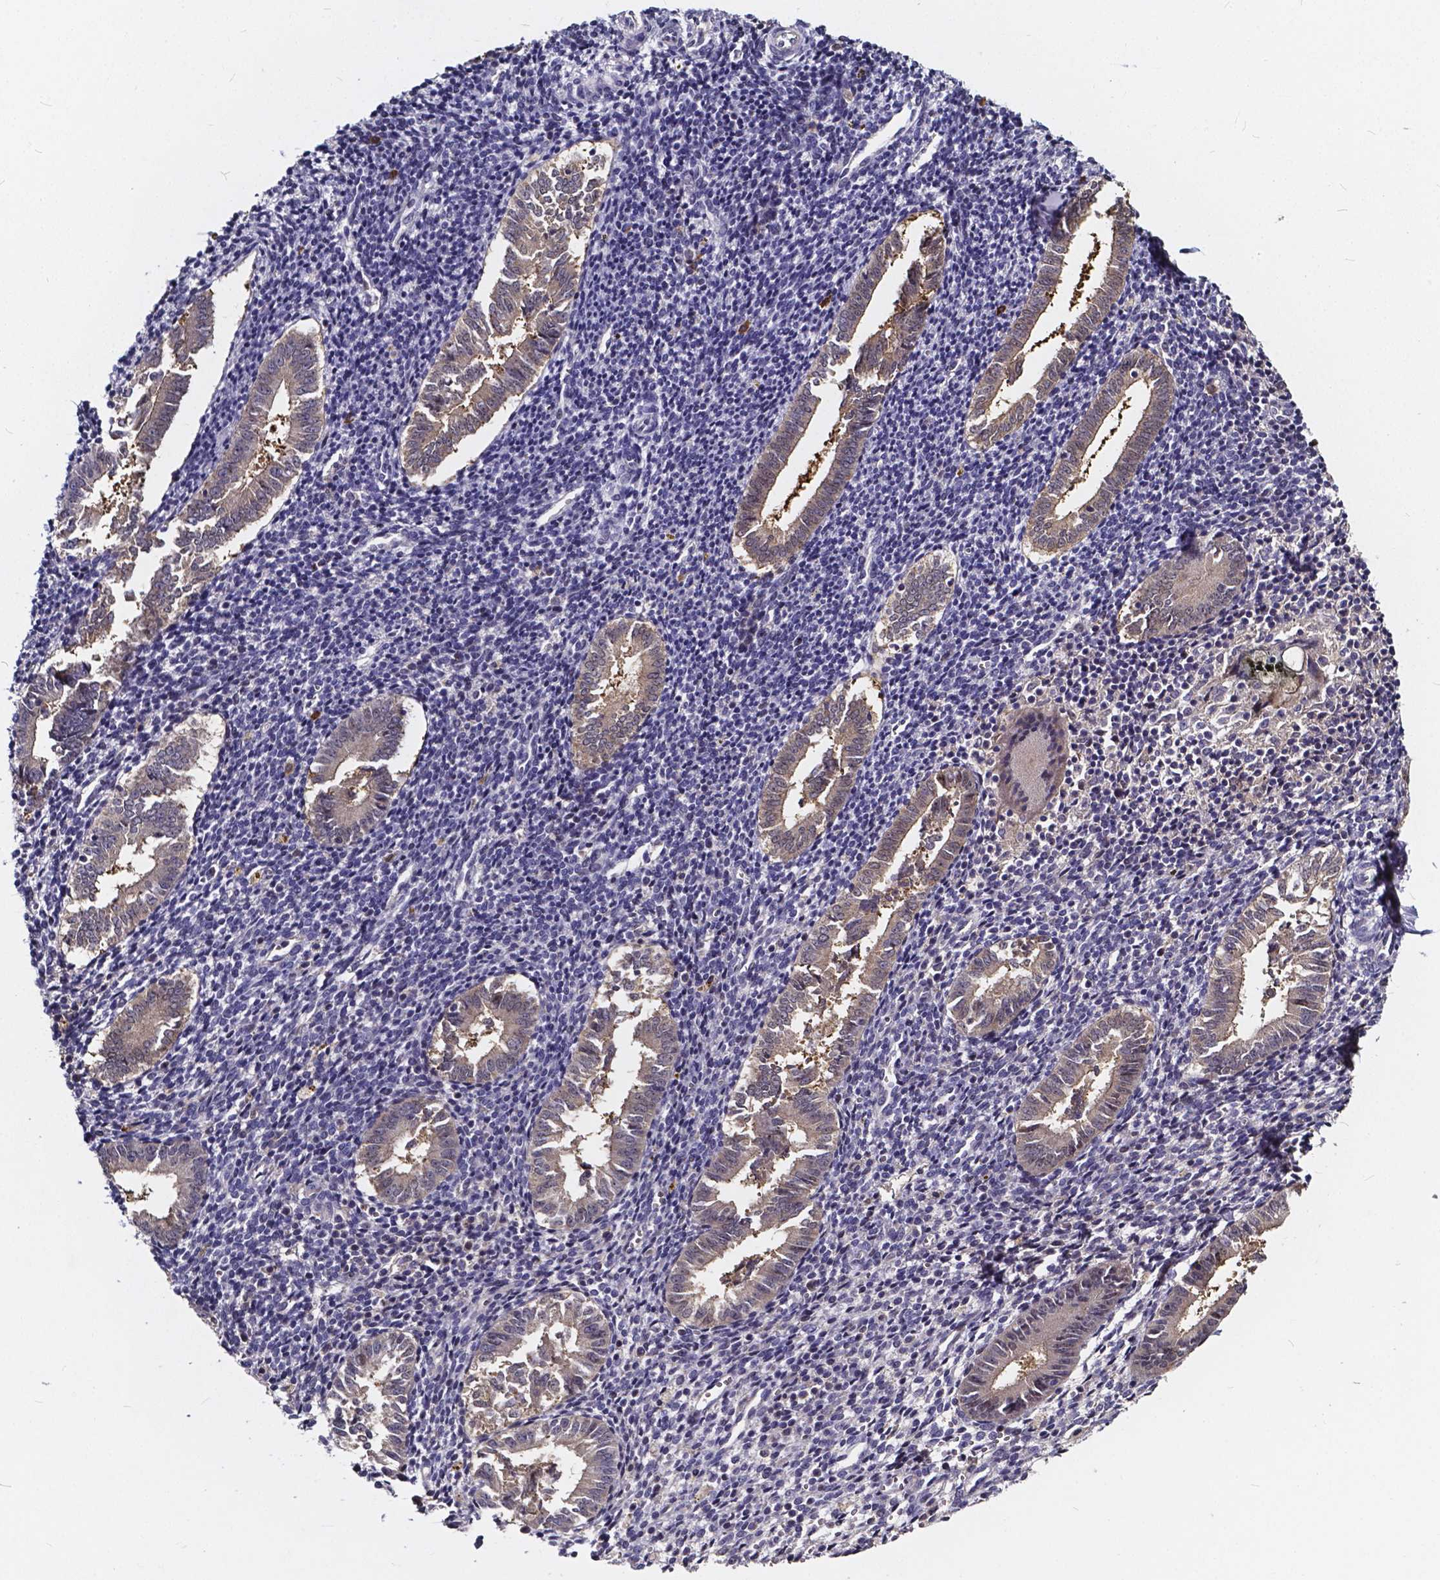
{"staining": {"intensity": "negative", "quantity": "none", "location": "none"}, "tissue": "endometrium", "cell_type": "Cells in endometrial stroma", "image_type": "normal", "snomed": [{"axis": "morphology", "description": "Normal tissue, NOS"}, {"axis": "topography", "description": "Endometrium"}], "caption": "Micrograph shows no protein staining in cells in endometrial stroma of benign endometrium. (Immunohistochemistry (ihc), brightfield microscopy, high magnification).", "gene": "SOWAHA", "patient": {"sex": "female", "age": 25}}